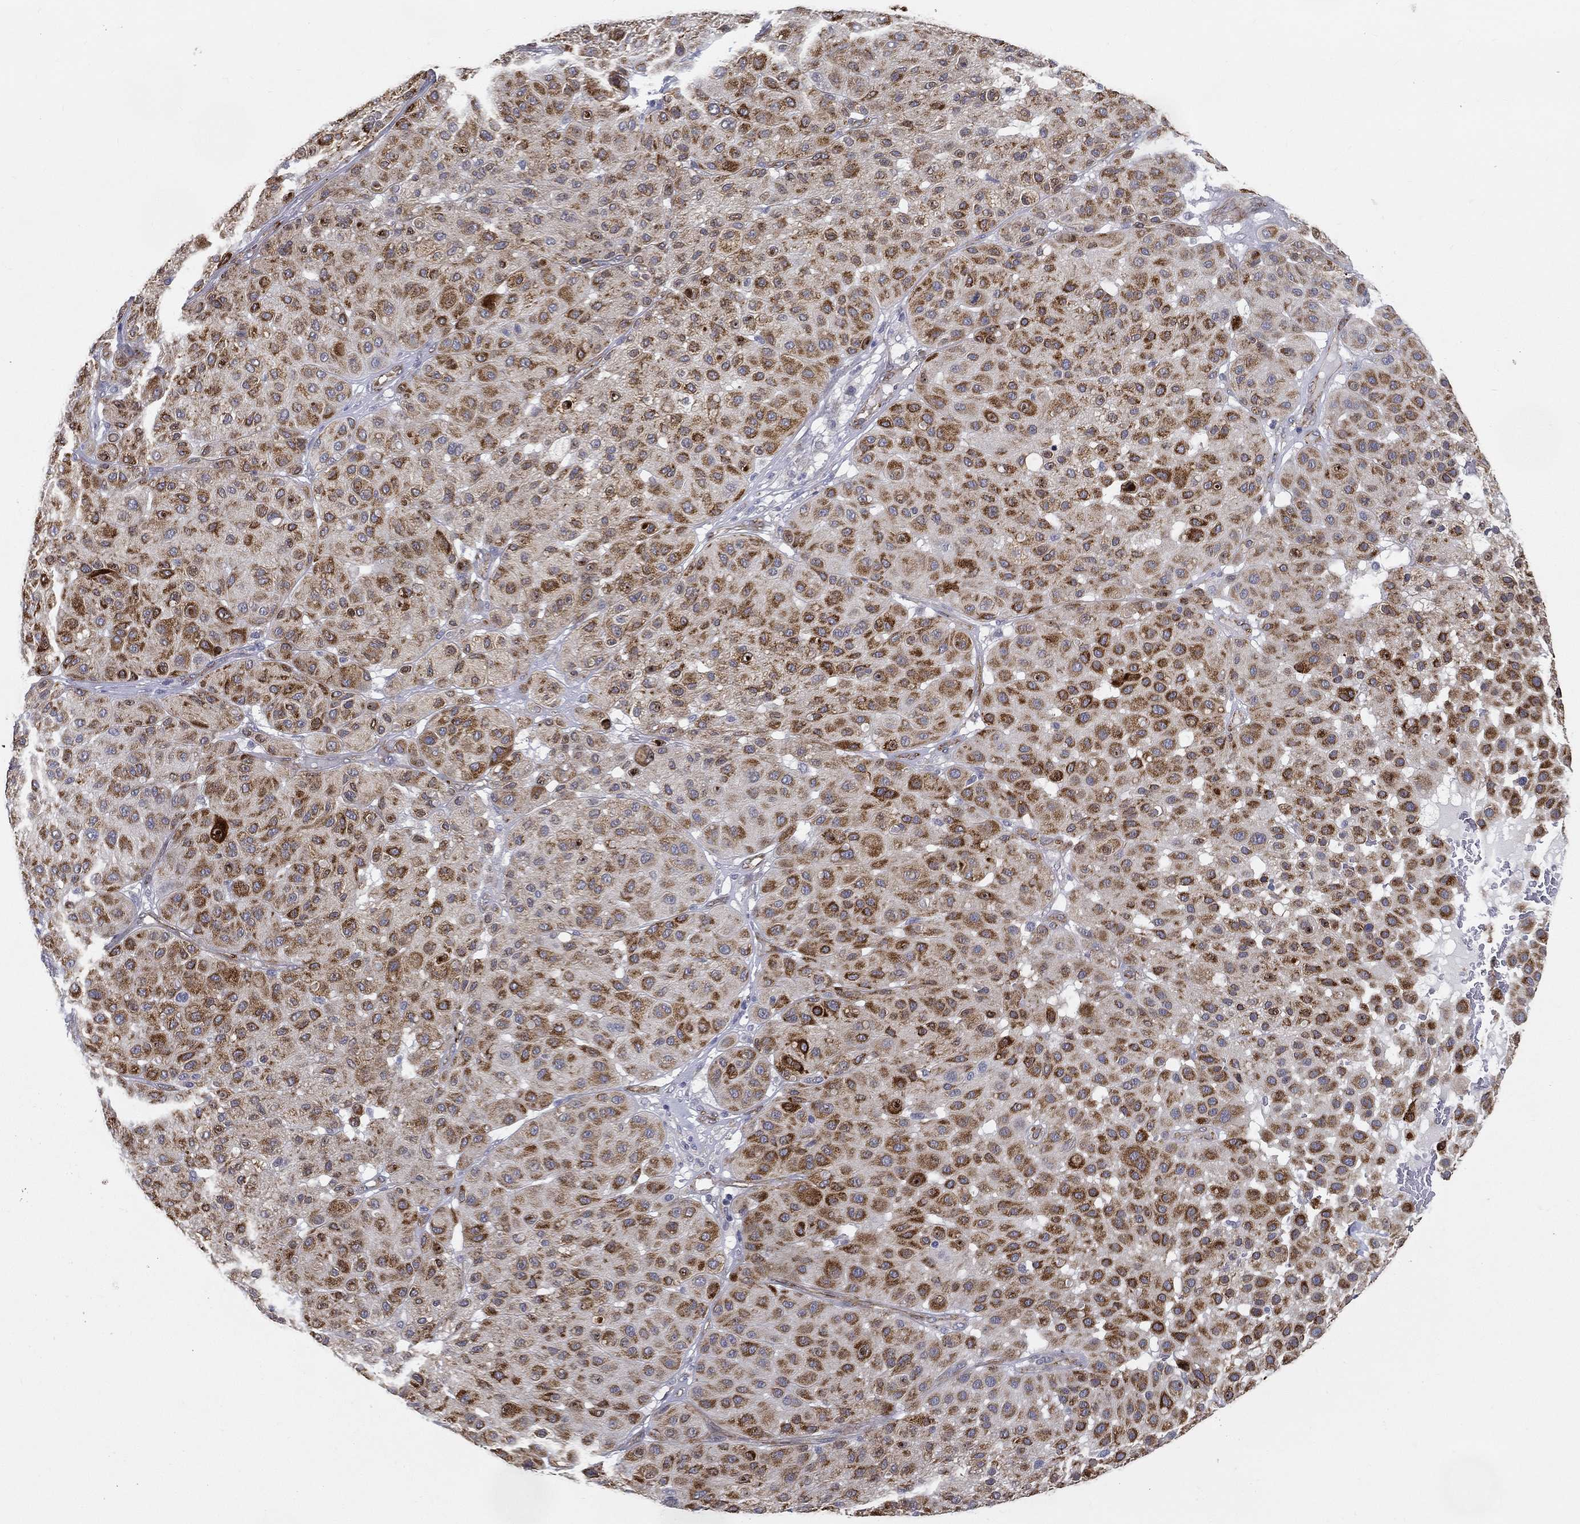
{"staining": {"intensity": "strong", "quantity": "25%-75%", "location": "cytoplasmic/membranous"}, "tissue": "melanoma", "cell_type": "Tumor cells", "image_type": "cancer", "snomed": [{"axis": "morphology", "description": "Malignant melanoma, Metastatic site"}, {"axis": "topography", "description": "Smooth muscle"}], "caption": "Human melanoma stained for a protein (brown) reveals strong cytoplasmic/membranous positive expression in about 25%-75% of tumor cells.", "gene": "LRRC56", "patient": {"sex": "male", "age": 41}}